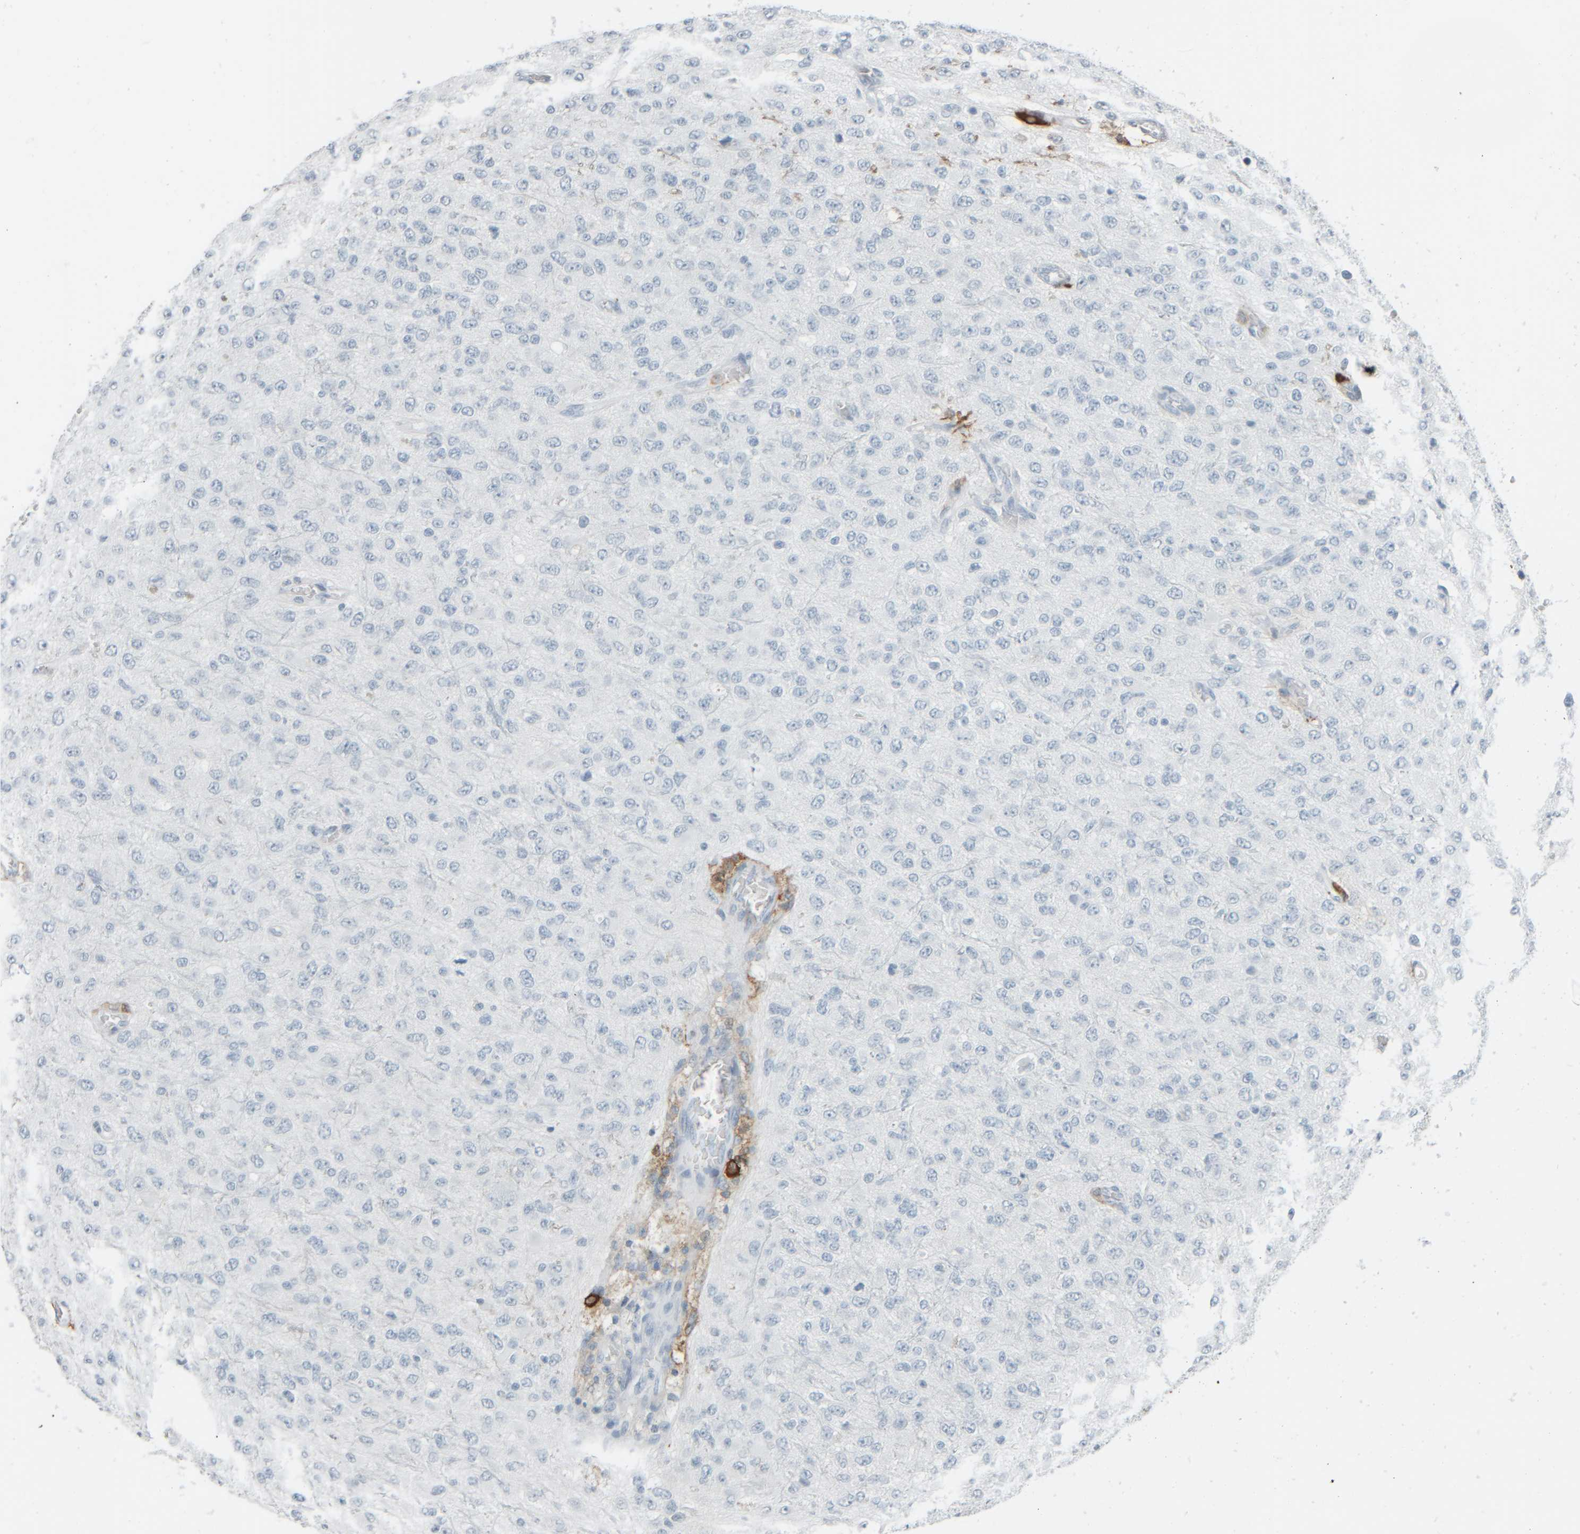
{"staining": {"intensity": "negative", "quantity": "none", "location": "none"}, "tissue": "glioma", "cell_type": "Tumor cells", "image_type": "cancer", "snomed": [{"axis": "morphology", "description": "Glioma, malignant, High grade"}, {"axis": "topography", "description": "pancreas cauda"}], "caption": "An immunohistochemistry (IHC) image of high-grade glioma (malignant) is shown. There is no staining in tumor cells of high-grade glioma (malignant).", "gene": "TPSAB1", "patient": {"sex": "male", "age": 60}}